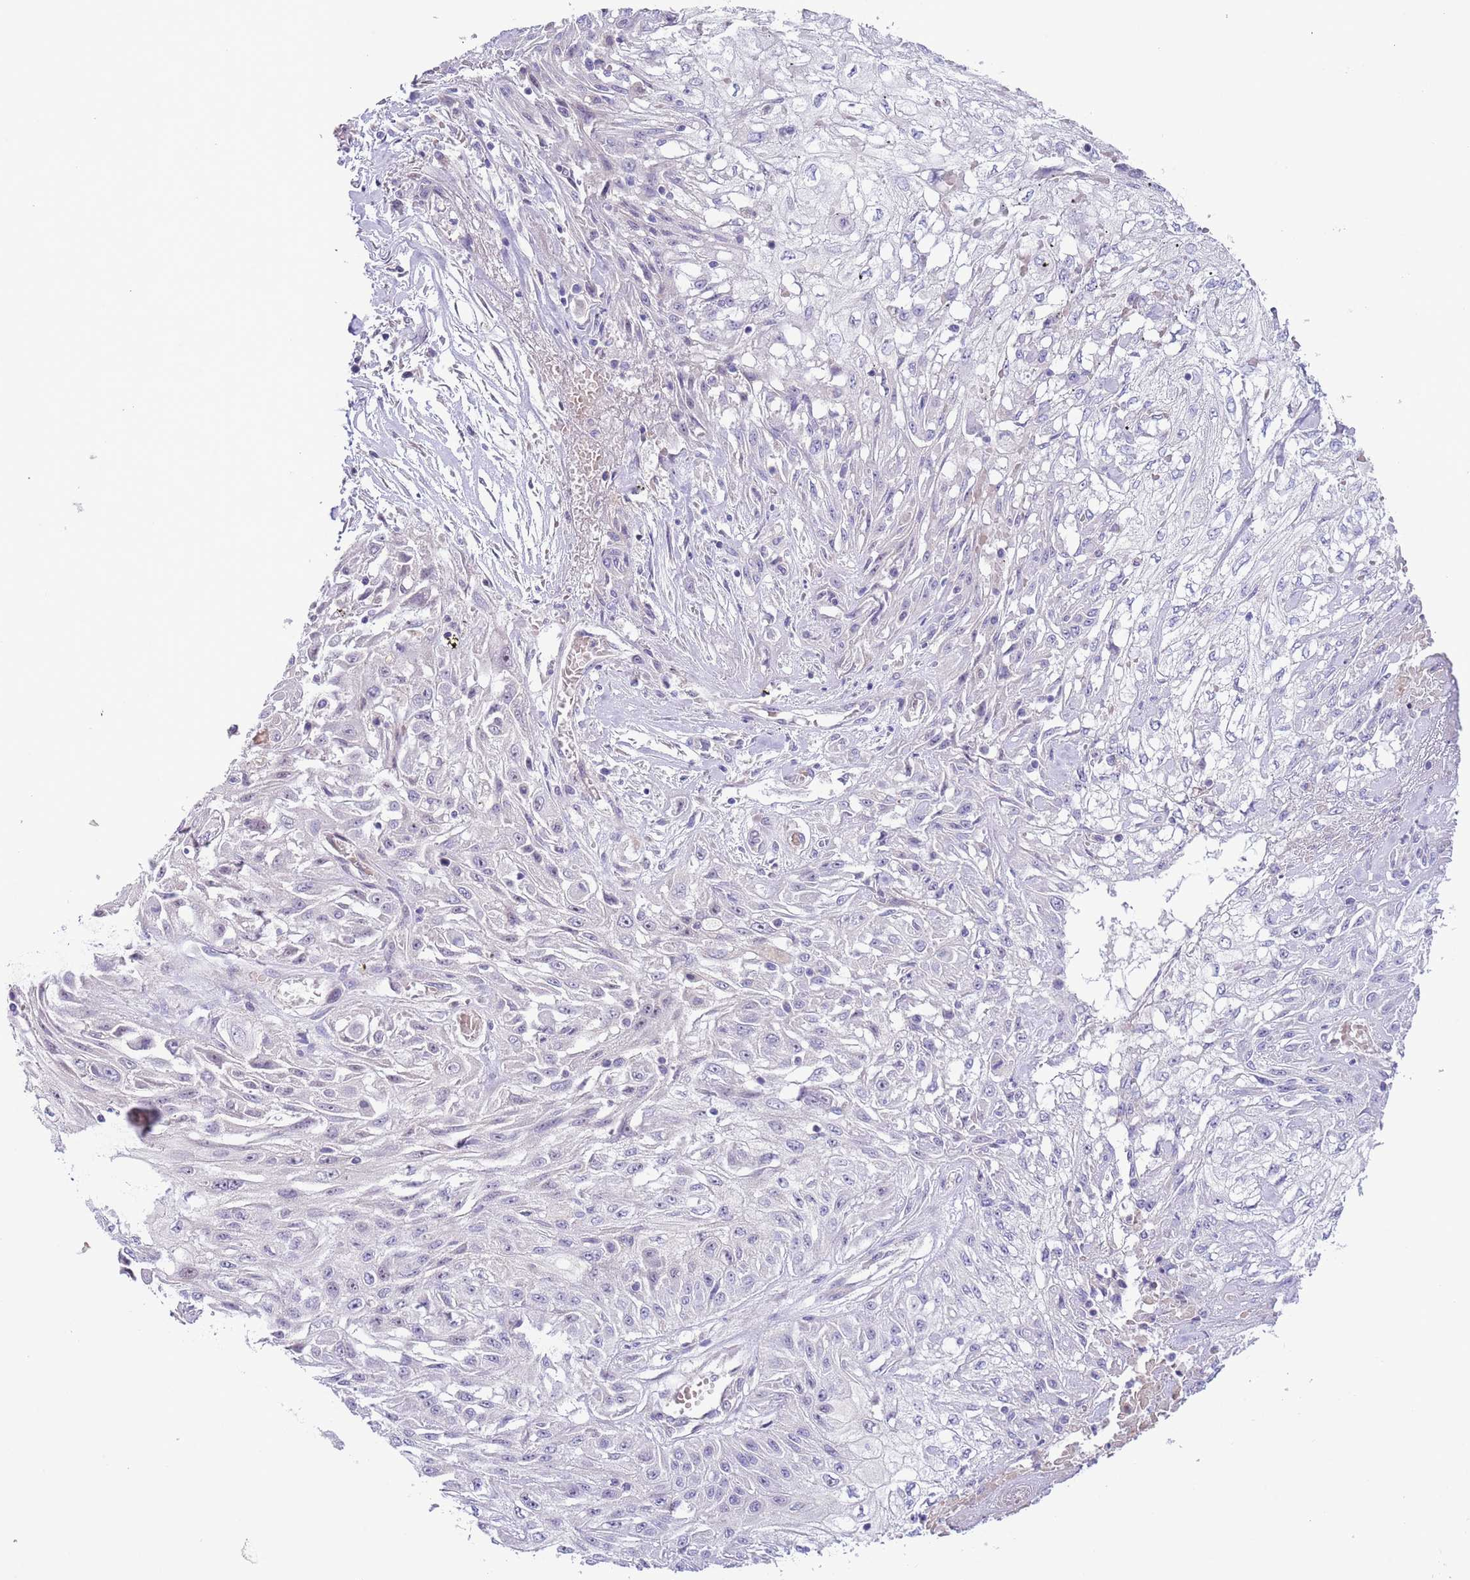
{"staining": {"intensity": "negative", "quantity": "none", "location": "none"}, "tissue": "skin cancer", "cell_type": "Tumor cells", "image_type": "cancer", "snomed": [{"axis": "morphology", "description": "Squamous cell carcinoma, NOS"}, {"axis": "morphology", "description": "Squamous cell carcinoma, metastatic, NOS"}, {"axis": "topography", "description": "Skin"}, {"axis": "topography", "description": "Lymph node"}], "caption": "The histopathology image displays no significant positivity in tumor cells of skin cancer.", "gene": "AP1S2", "patient": {"sex": "male", "age": 75}}